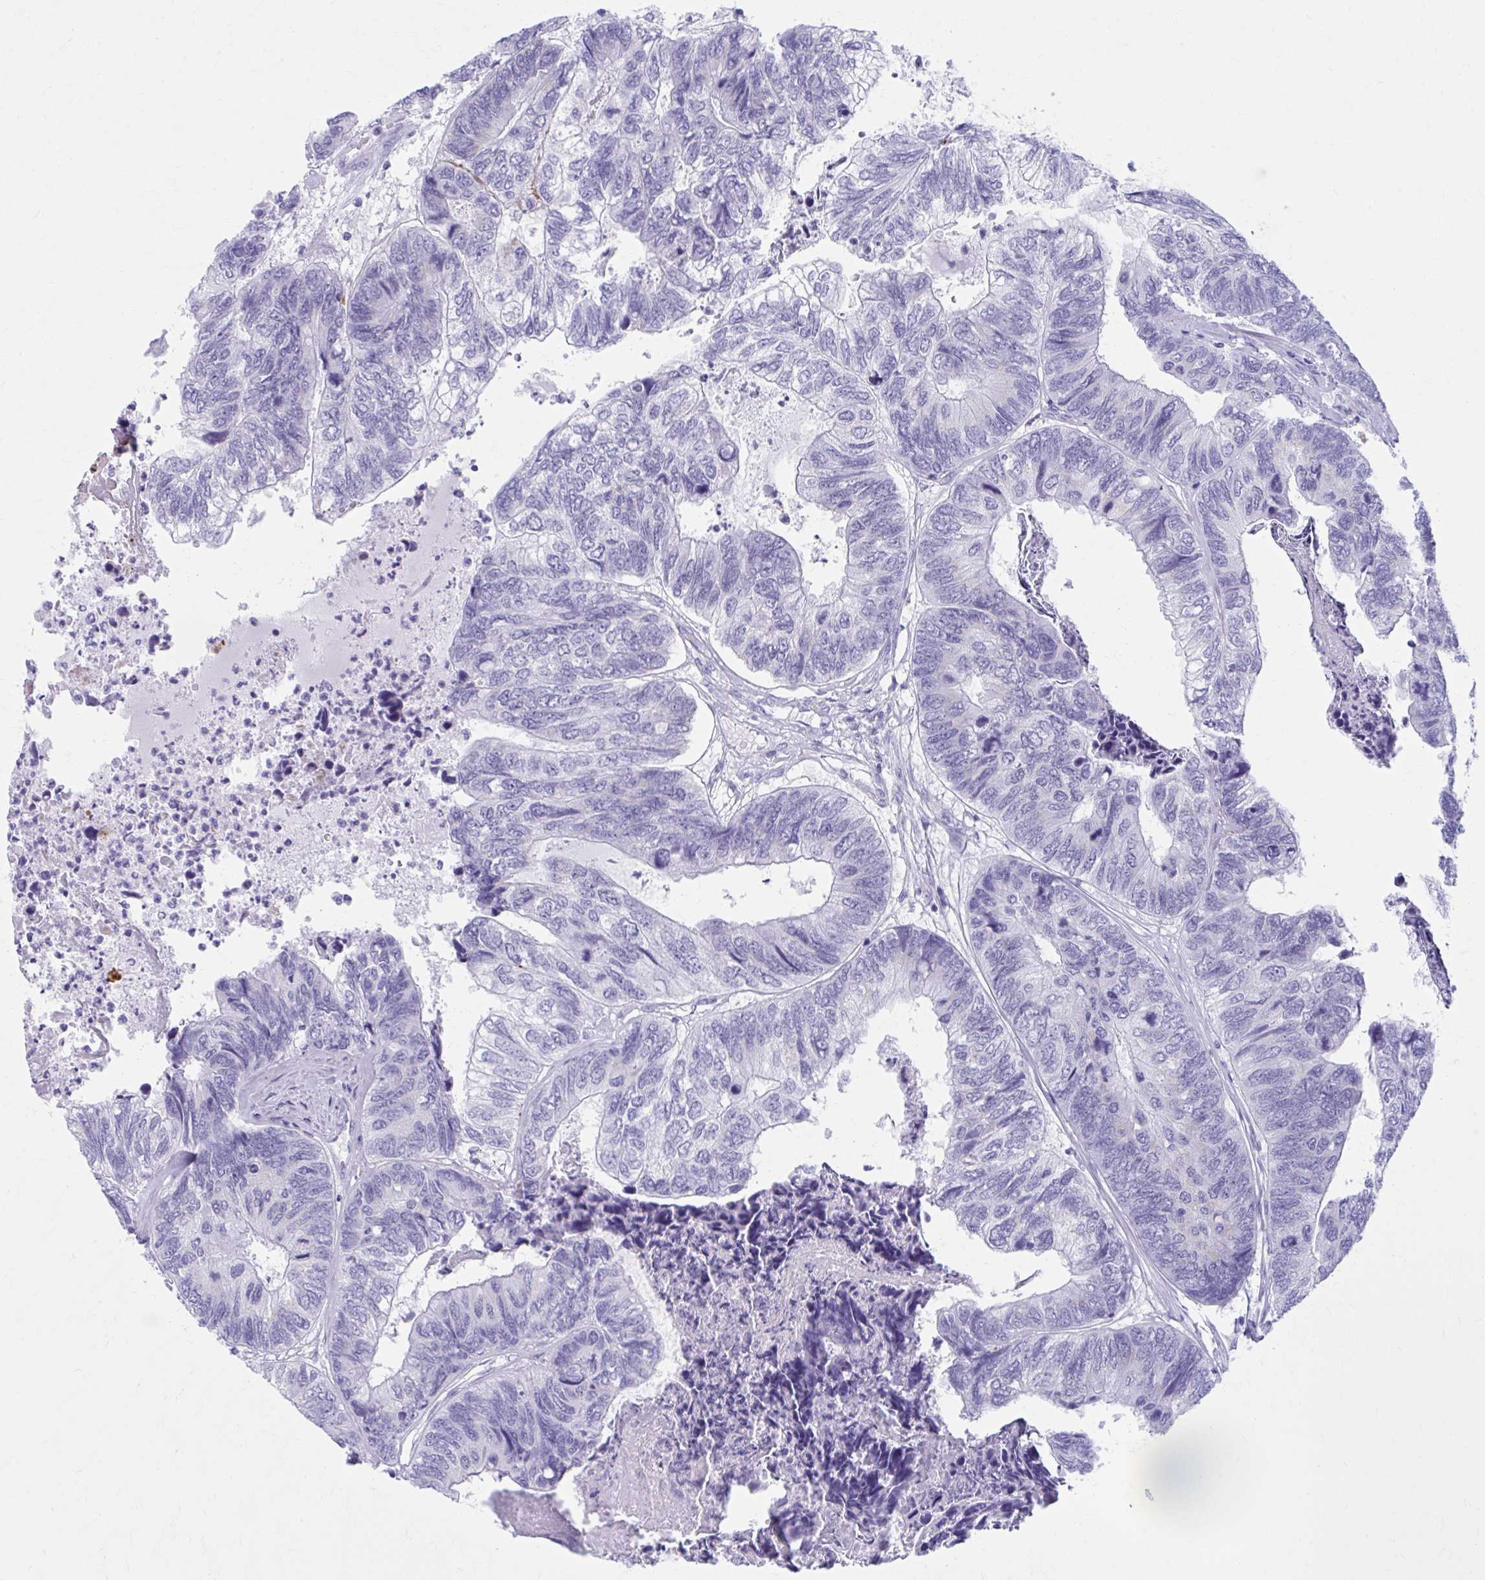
{"staining": {"intensity": "negative", "quantity": "none", "location": "none"}, "tissue": "colorectal cancer", "cell_type": "Tumor cells", "image_type": "cancer", "snomed": [{"axis": "morphology", "description": "Adenocarcinoma, NOS"}, {"axis": "topography", "description": "Colon"}], "caption": "Immunohistochemistry photomicrograph of neoplastic tissue: adenocarcinoma (colorectal) stained with DAB displays no significant protein positivity in tumor cells.", "gene": "KCNE2", "patient": {"sex": "female", "age": 67}}